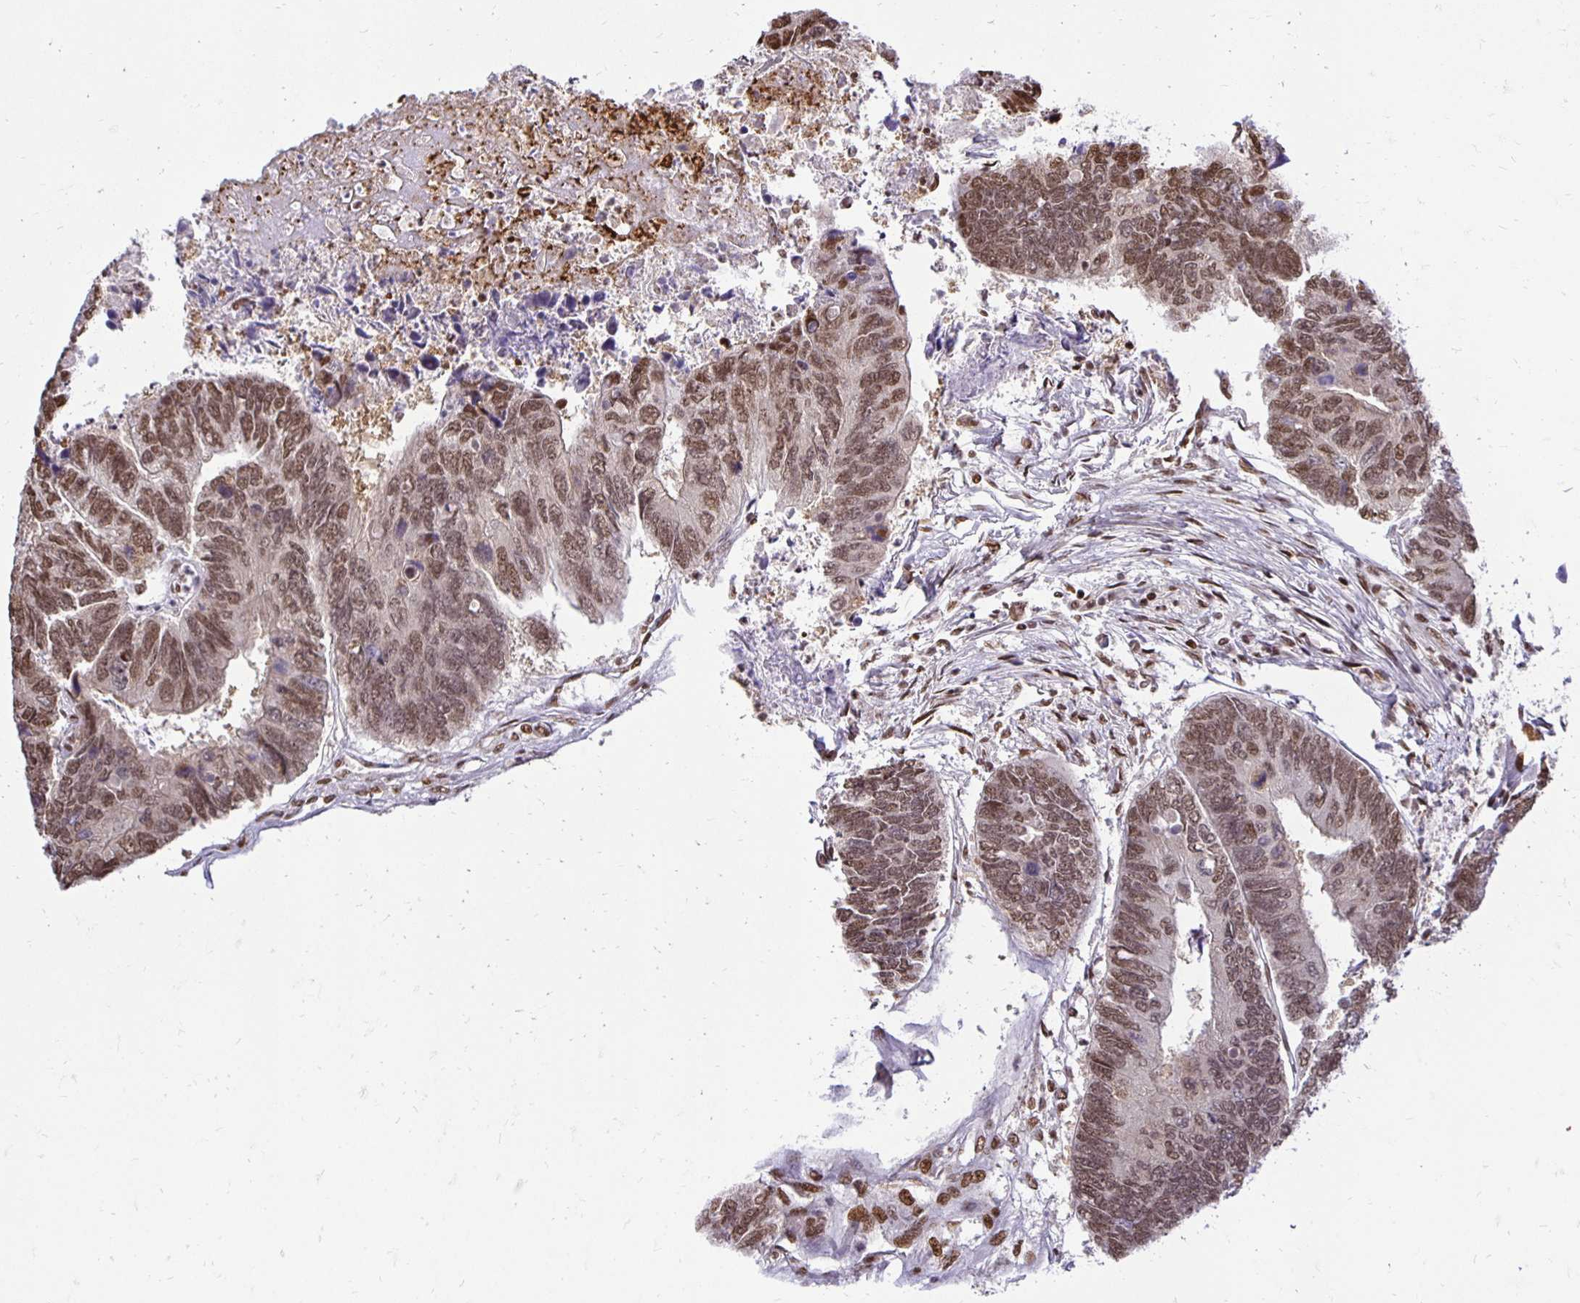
{"staining": {"intensity": "moderate", "quantity": ">75%", "location": "nuclear"}, "tissue": "colorectal cancer", "cell_type": "Tumor cells", "image_type": "cancer", "snomed": [{"axis": "morphology", "description": "Adenocarcinoma, NOS"}, {"axis": "topography", "description": "Colon"}], "caption": "Protein expression analysis of adenocarcinoma (colorectal) exhibits moderate nuclear expression in approximately >75% of tumor cells.", "gene": "ZNF579", "patient": {"sex": "female", "age": 67}}